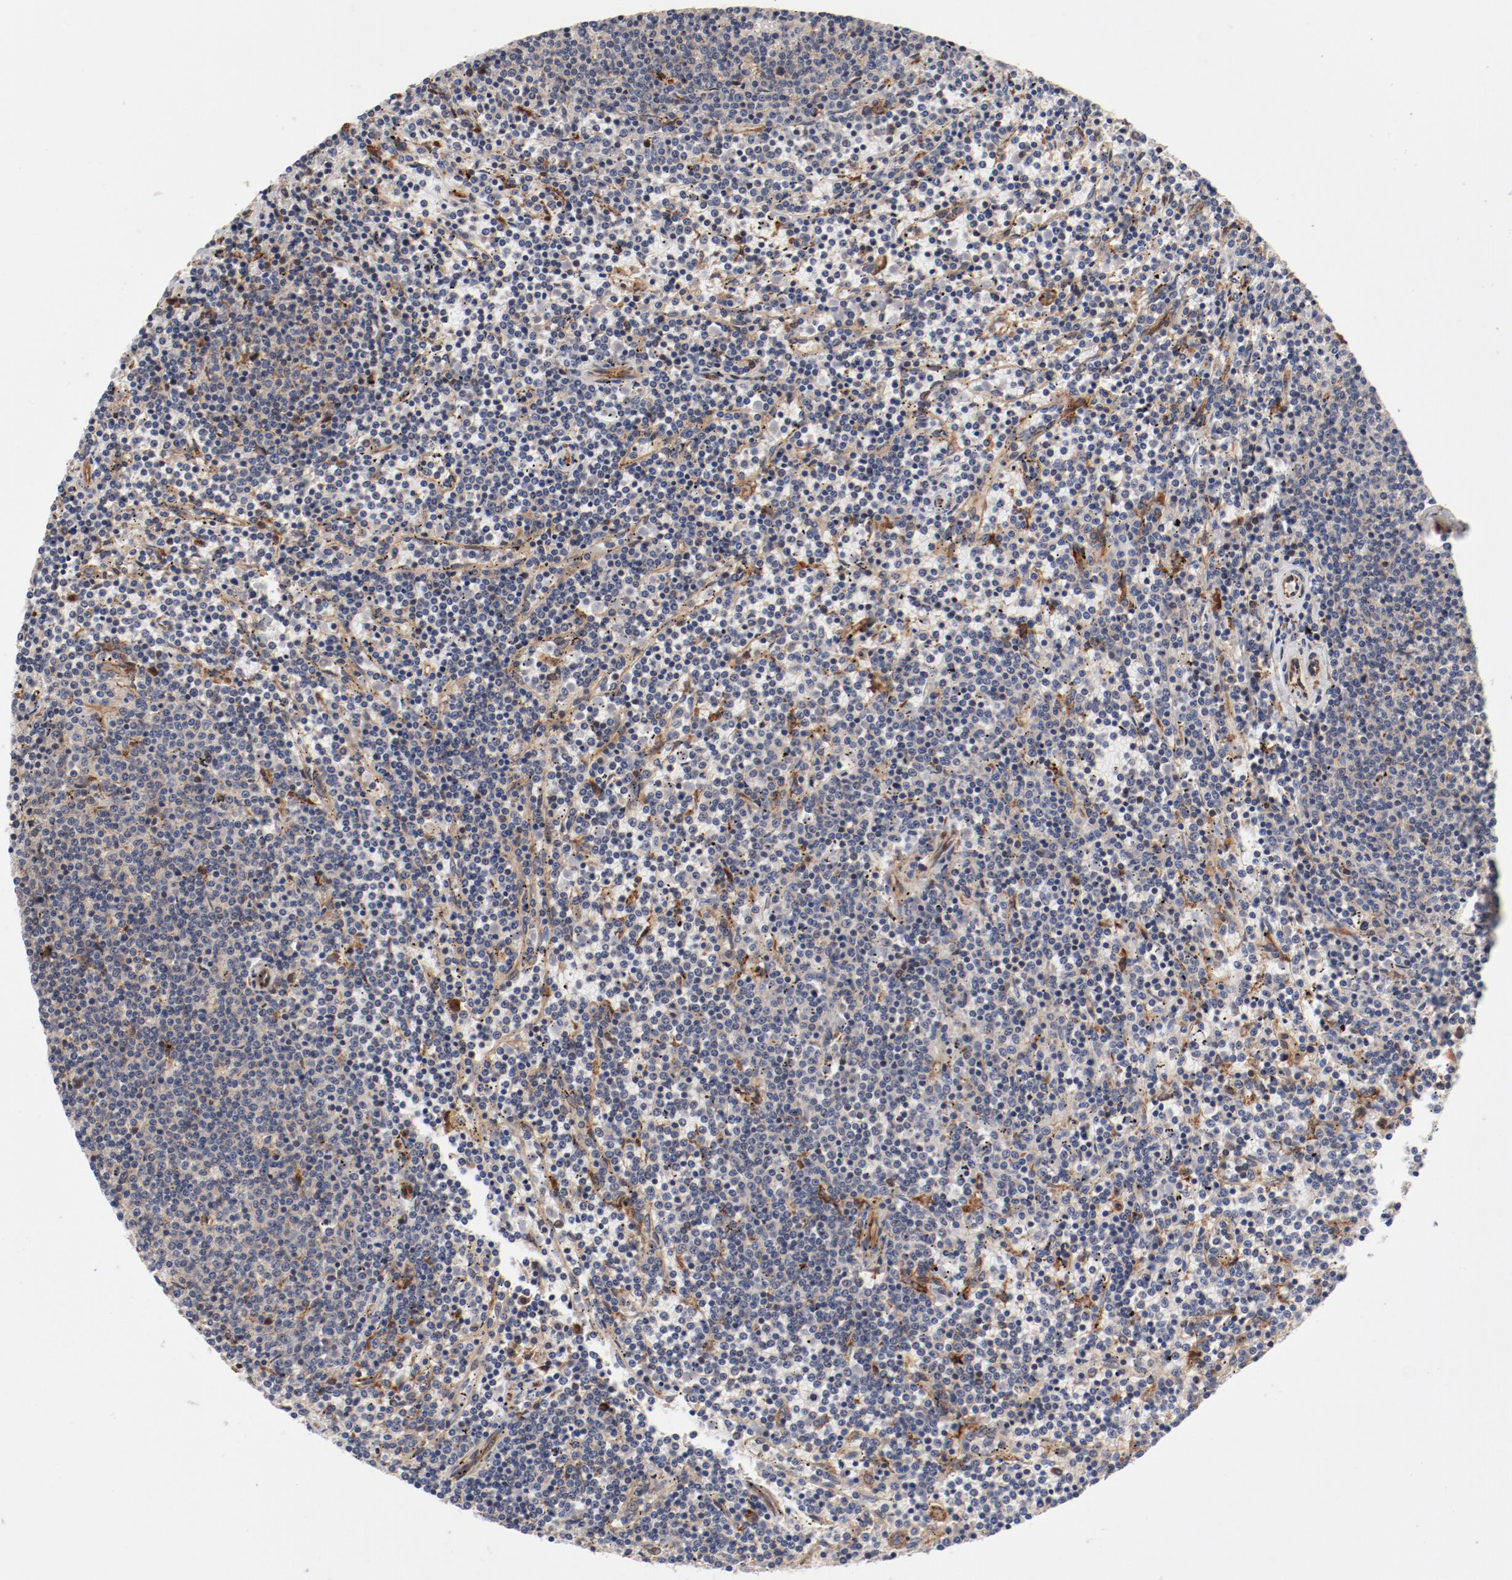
{"staining": {"intensity": "weak", "quantity": "25%-75%", "location": "cytoplasmic/membranous"}, "tissue": "lymphoma", "cell_type": "Tumor cells", "image_type": "cancer", "snomed": [{"axis": "morphology", "description": "Malignant lymphoma, non-Hodgkin's type, Low grade"}, {"axis": "topography", "description": "Spleen"}], "caption": "Protein analysis of lymphoma tissue exhibits weak cytoplasmic/membranous staining in about 25%-75% of tumor cells. The staining was performed using DAB (3,3'-diaminobenzidine) to visualize the protein expression in brown, while the nuclei were stained in blue with hematoxylin (Magnification: 20x).", "gene": "PITPNM2", "patient": {"sex": "female", "age": 50}}